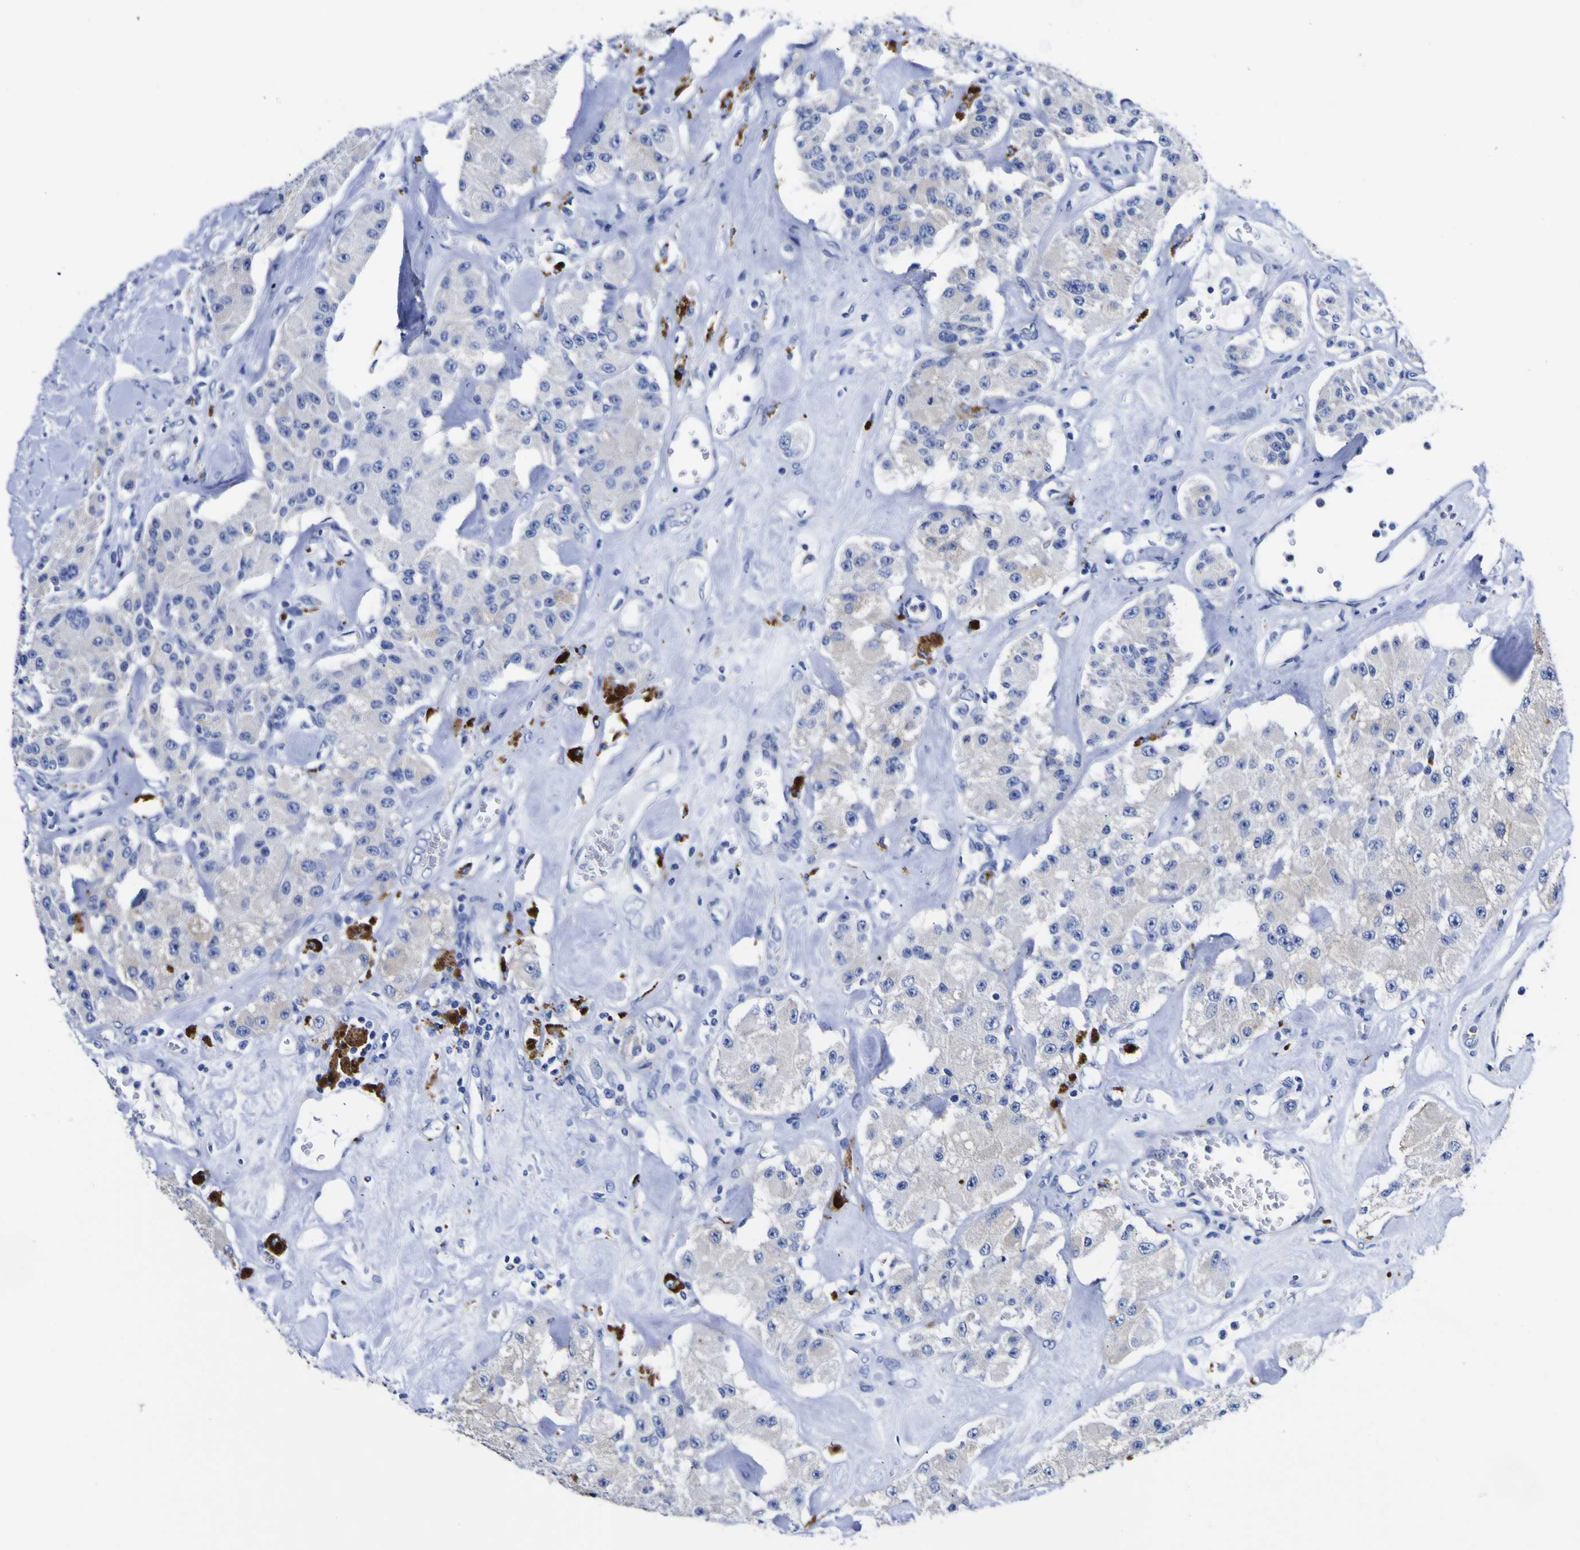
{"staining": {"intensity": "strong", "quantity": "<25%", "location": "cytoplasmic/membranous"}, "tissue": "carcinoid", "cell_type": "Tumor cells", "image_type": "cancer", "snomed": [{"axis": "morphology", "description": "Carcinoid, malignant, NOS"}, {"axis": "topography", "description": "Pancreas"}], "caption": "Carcinoid (malignant) stained with IHC shows strong cytoplasmic/membranous positivity in approximately <25% of tumor cells. (DAB IHC with brightfield microscopy, high magnification).", "gene": "HLA-DQA1", "patient": {"sex": "male", "age": 41}}